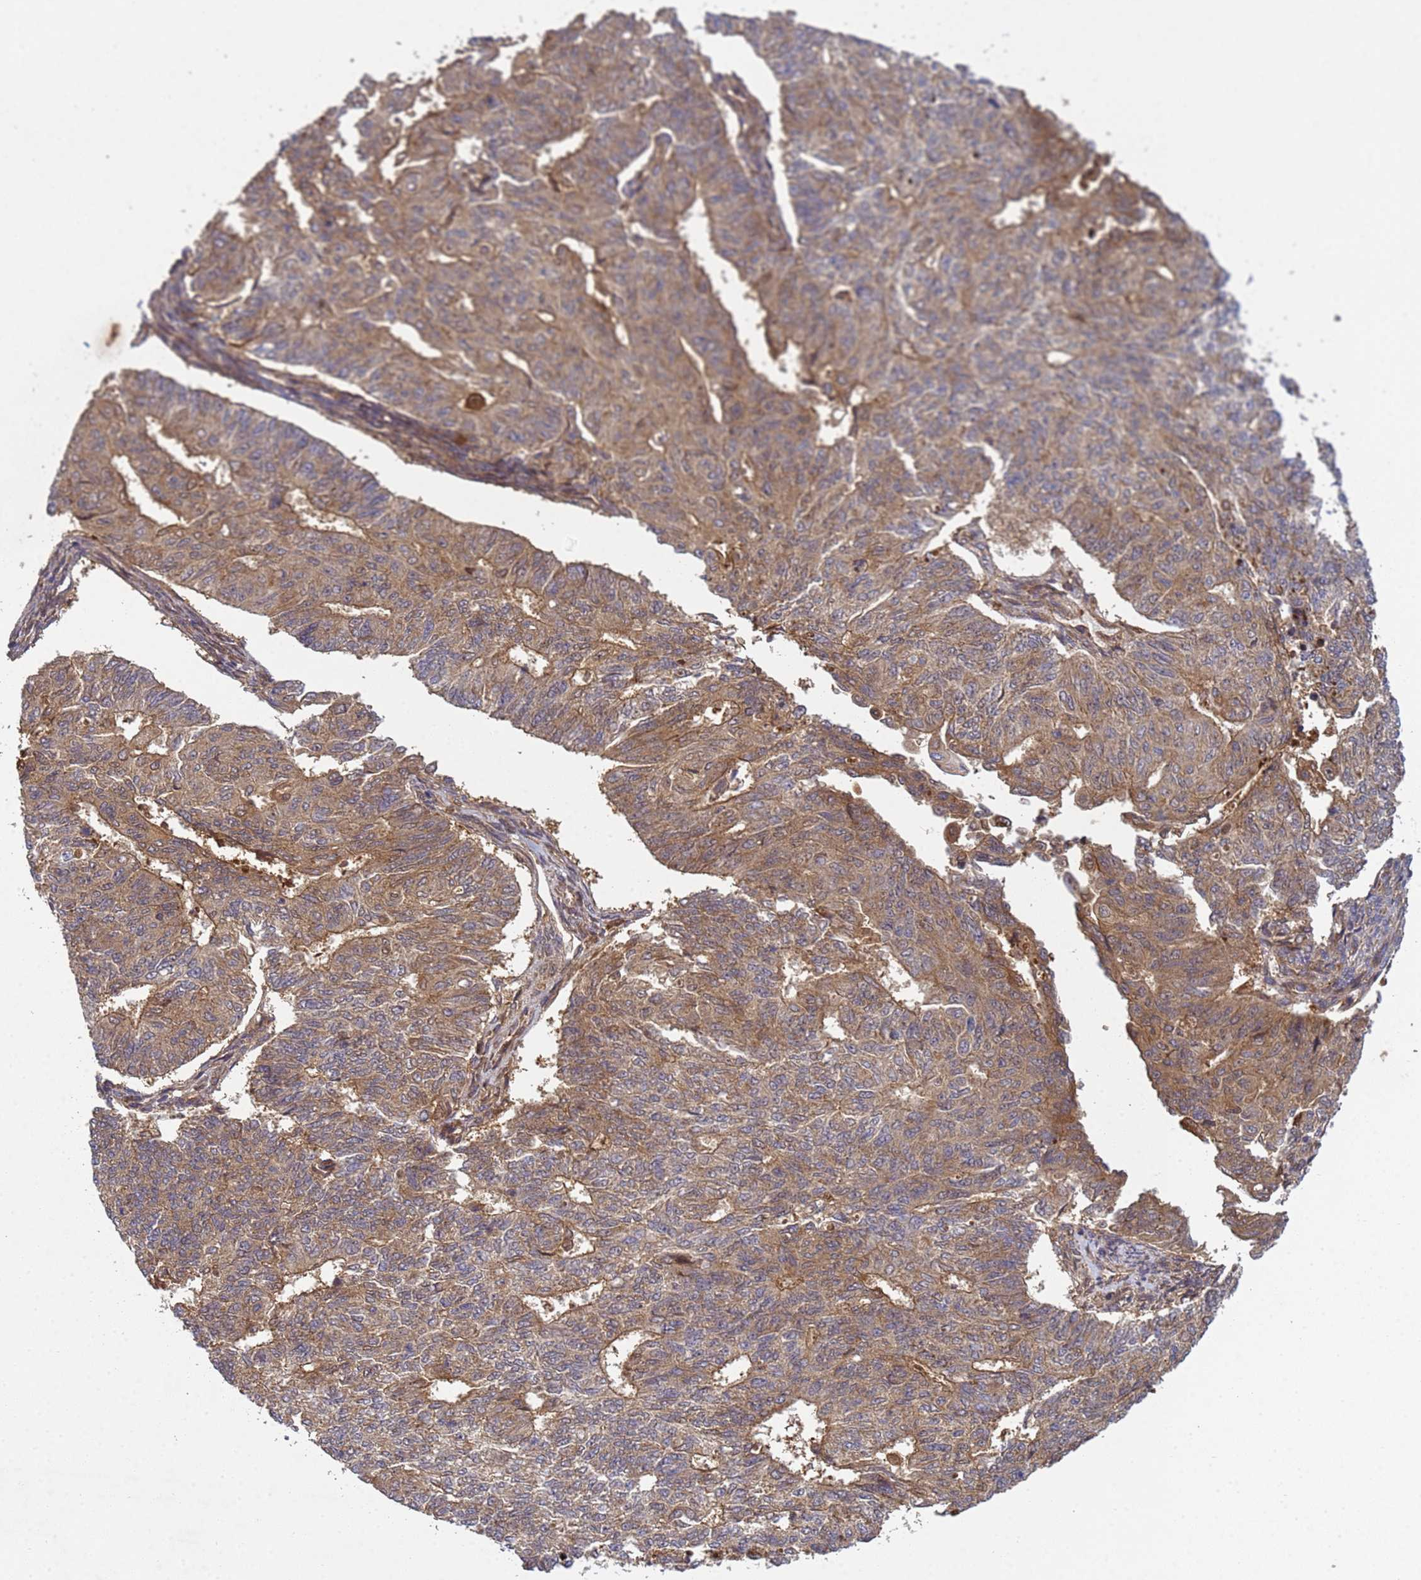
{"staining": {"intensity": "moderate", "quantity": ">75%", "location": "cytoplasmic/membranous"}, "tissue": "endometrial cancer", "cell_type": "Tumor cells", "image_type": "cancer", "snomed": [{"axis": "morphology", "description": "Adenocarcinoma, NOS"}, {"axis": "topography", "description": "Endometrium"}], "caption": "Protein expression by immunohistochemistry (IHC) displays moderate cytoplasmic/membranous expression in about >75% of tumor cells in endometrial cancer.", "gene": "C8orf34", "patient": {"sex": "female", "age": 32}}